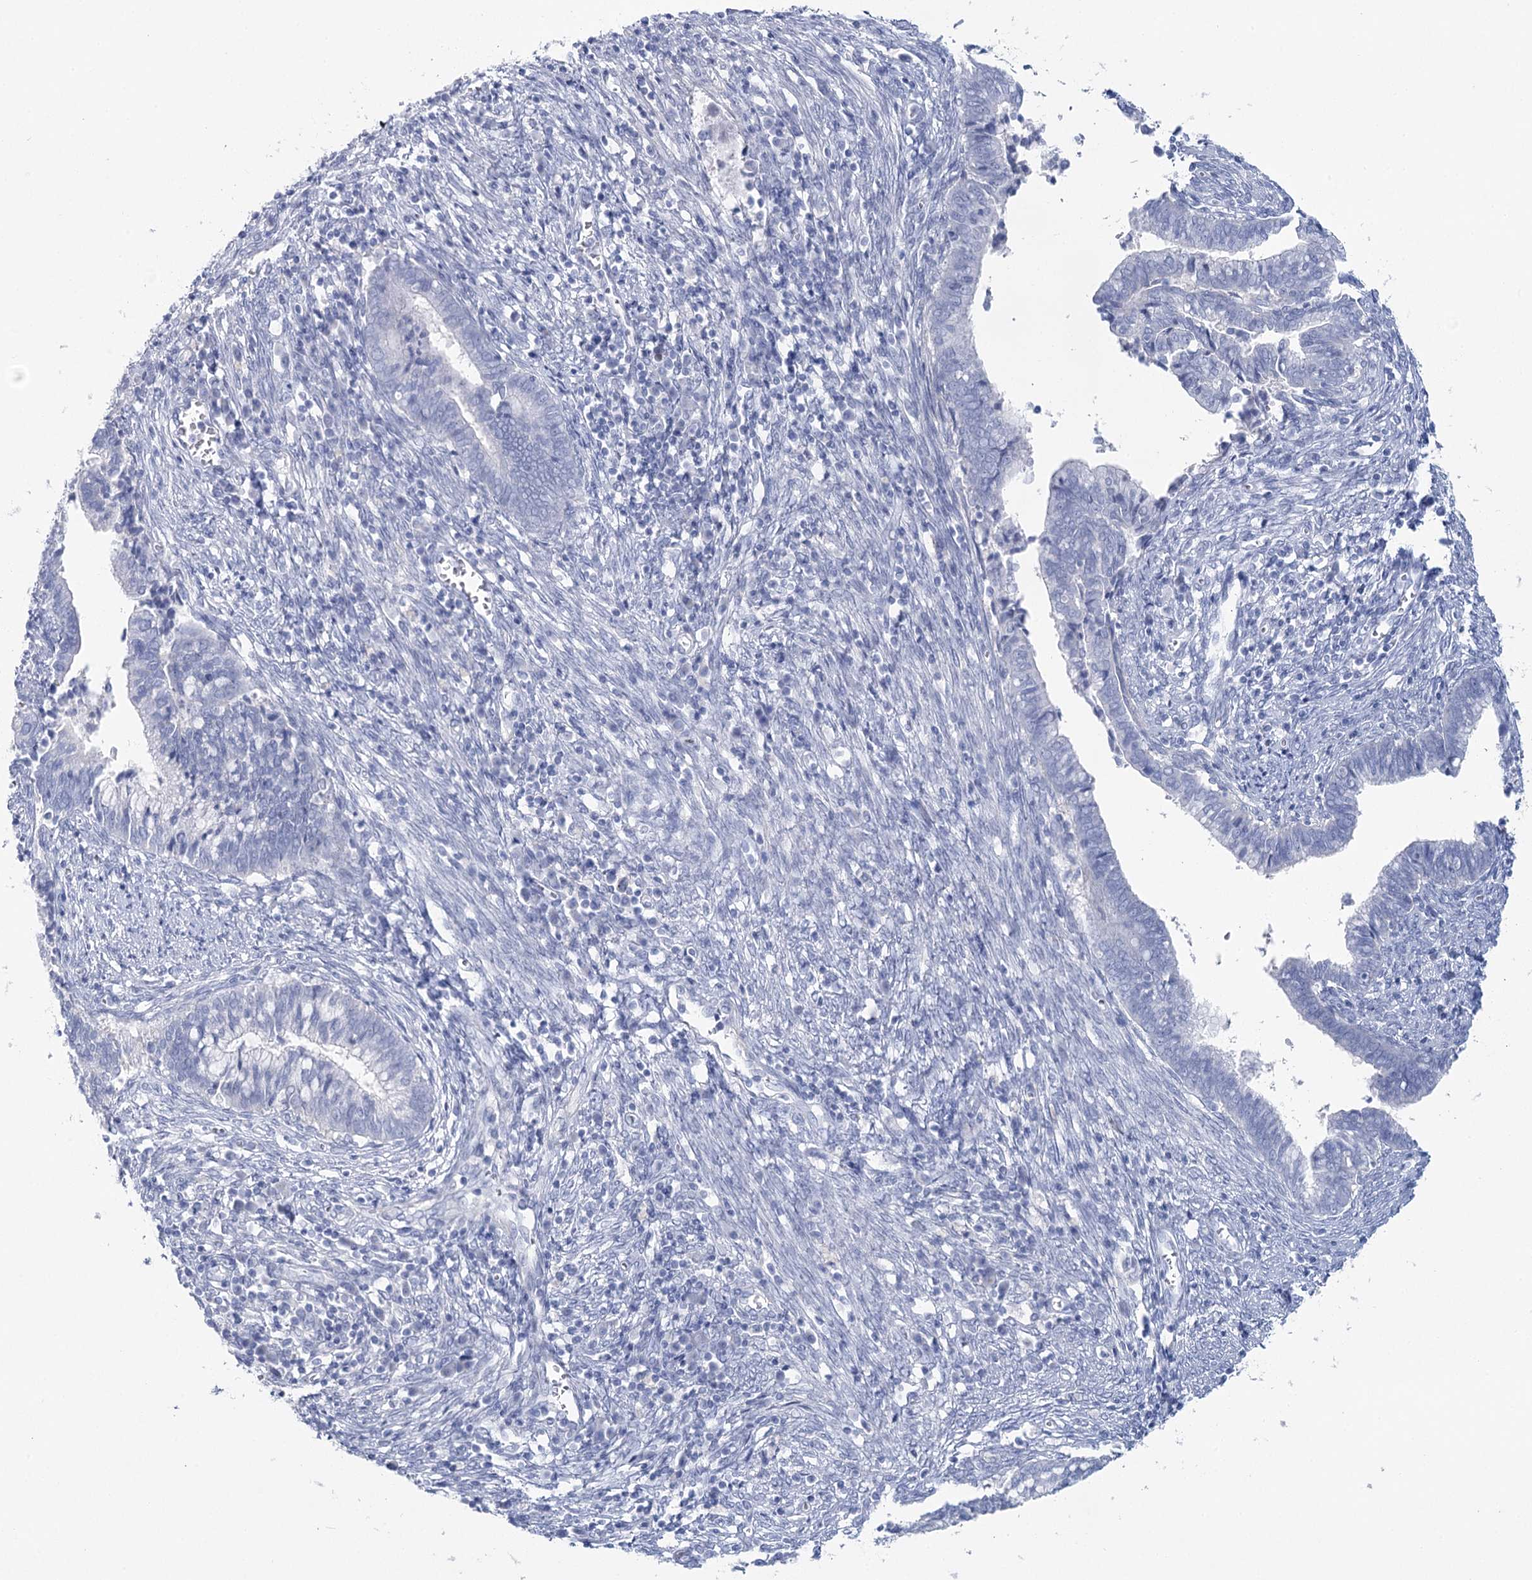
{"staining": {"intensity": "negative", "quantity": "none", "location": "none"}, "tissue": "cervical cancer", "cell_type": "Tumor cells", "image_type": "cancer", "snomed": [{"axis": "morphology", "description": "Adenocarcinoma, NOS"}, {"axis": "topography", "description": "Cervix"}], "caption": "An image of human cervical cancer (adenocarcinoma) is negative for staining in tumor cells.", "gene": "CCDC88A", "patient": {"sex": "female", "age": 44}}